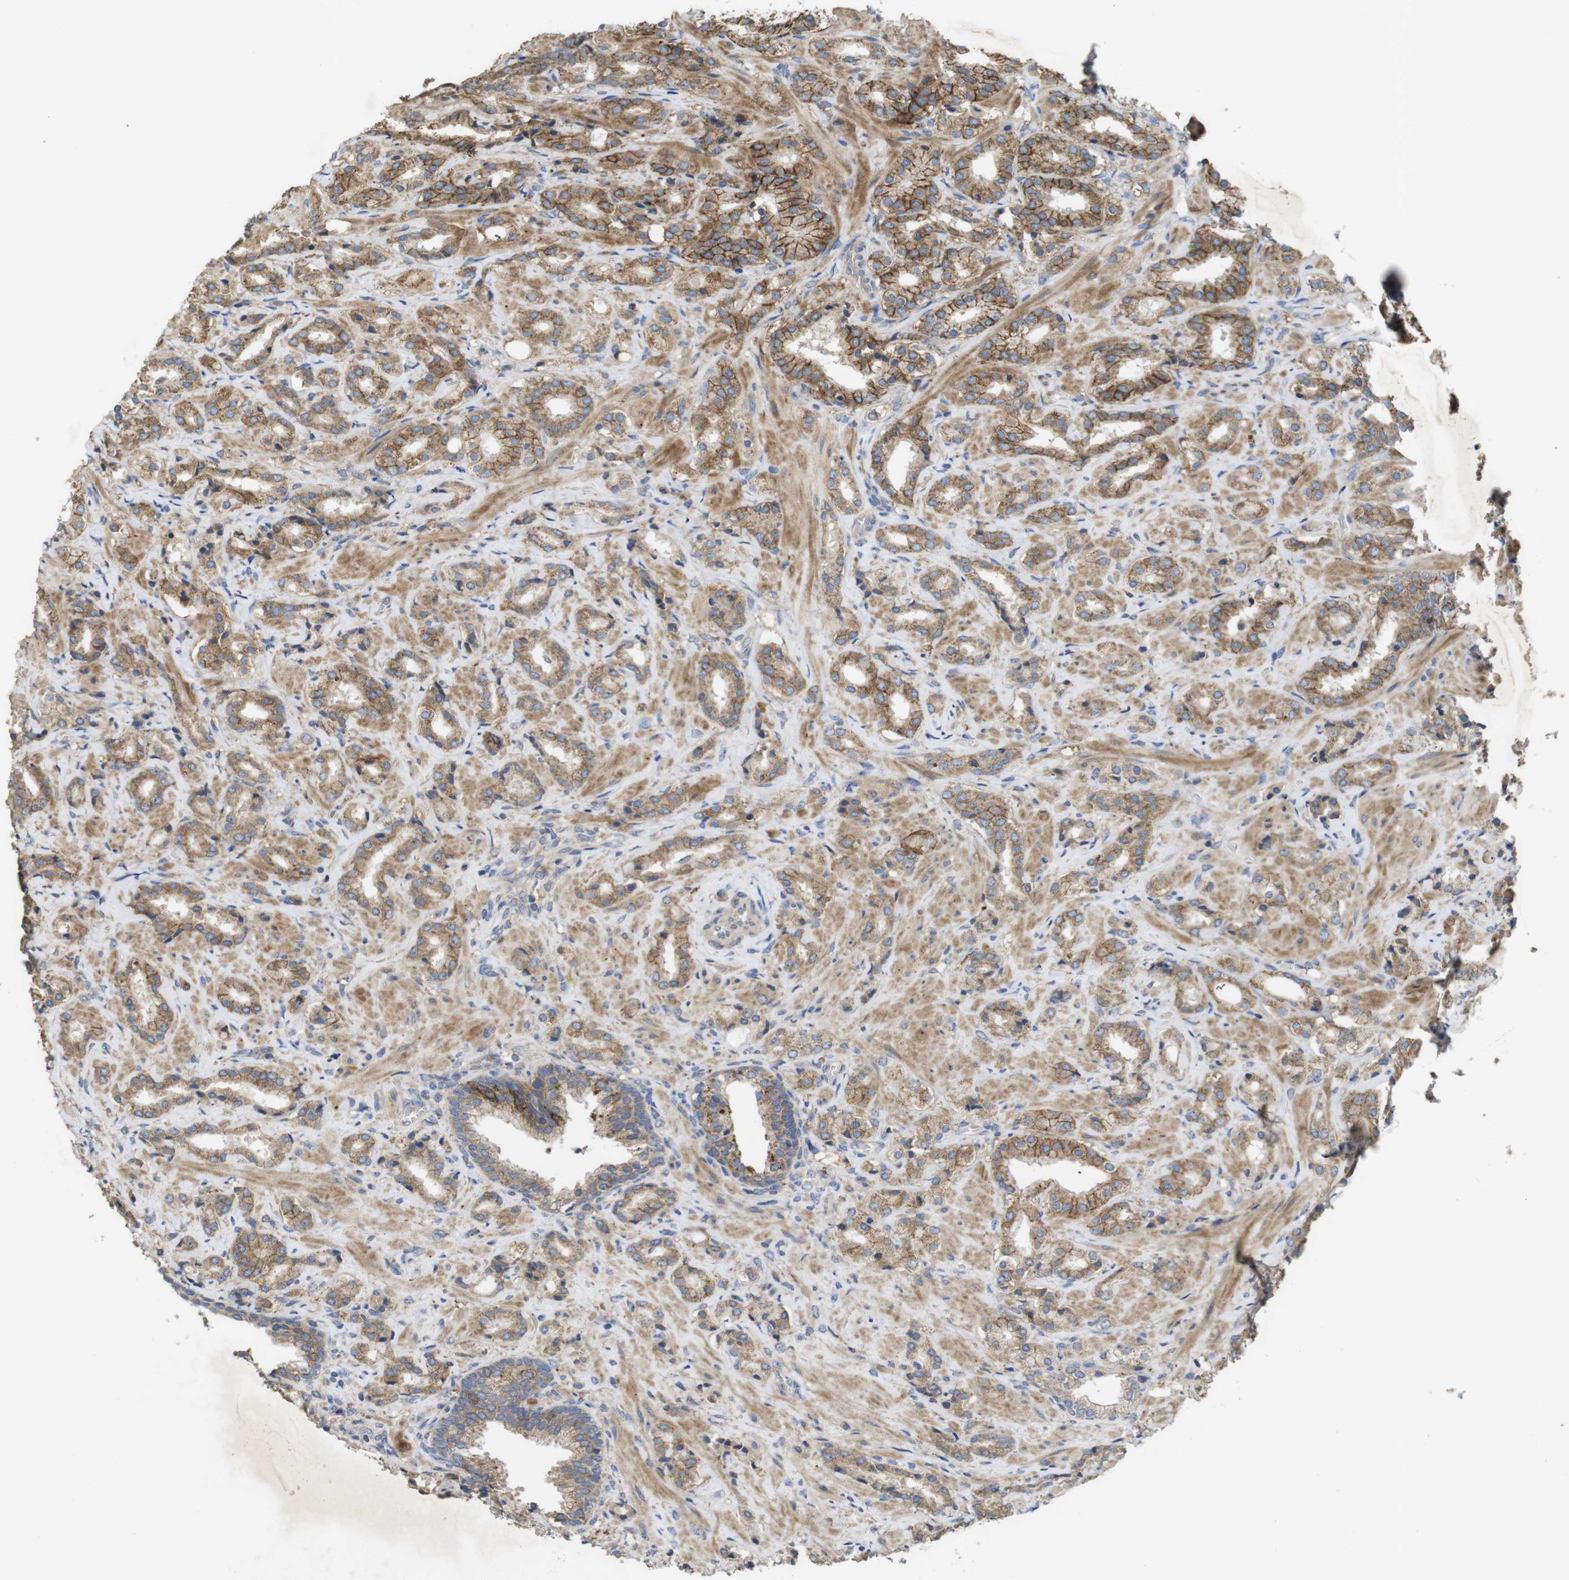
{"staining": {"intensity": "moderate", "quantity": ">75%", "location": "cytoplasmic/membranous"}, "tissue": "prostate cancer", "cell_type": "Tumor cells", "image_type": "cancer", "snomed": [{"axis": "morphology", "description": "Adenocarcinoma, High grade"}, {"axis": "topography", "description": "Prostate"}], "caption": "IHC of prostate cancer shows medium levels of moderate cytoplasmic/membranous staining in about >75% of tumor cells. (Stains: DAB (3,3'-diaminobenzidine) in brown, nuclei in blue, Microscopy: brightfield microscopy at high magnification).", "gene": "KCNS3", "patient": {"sex": "male", "age": 64}}